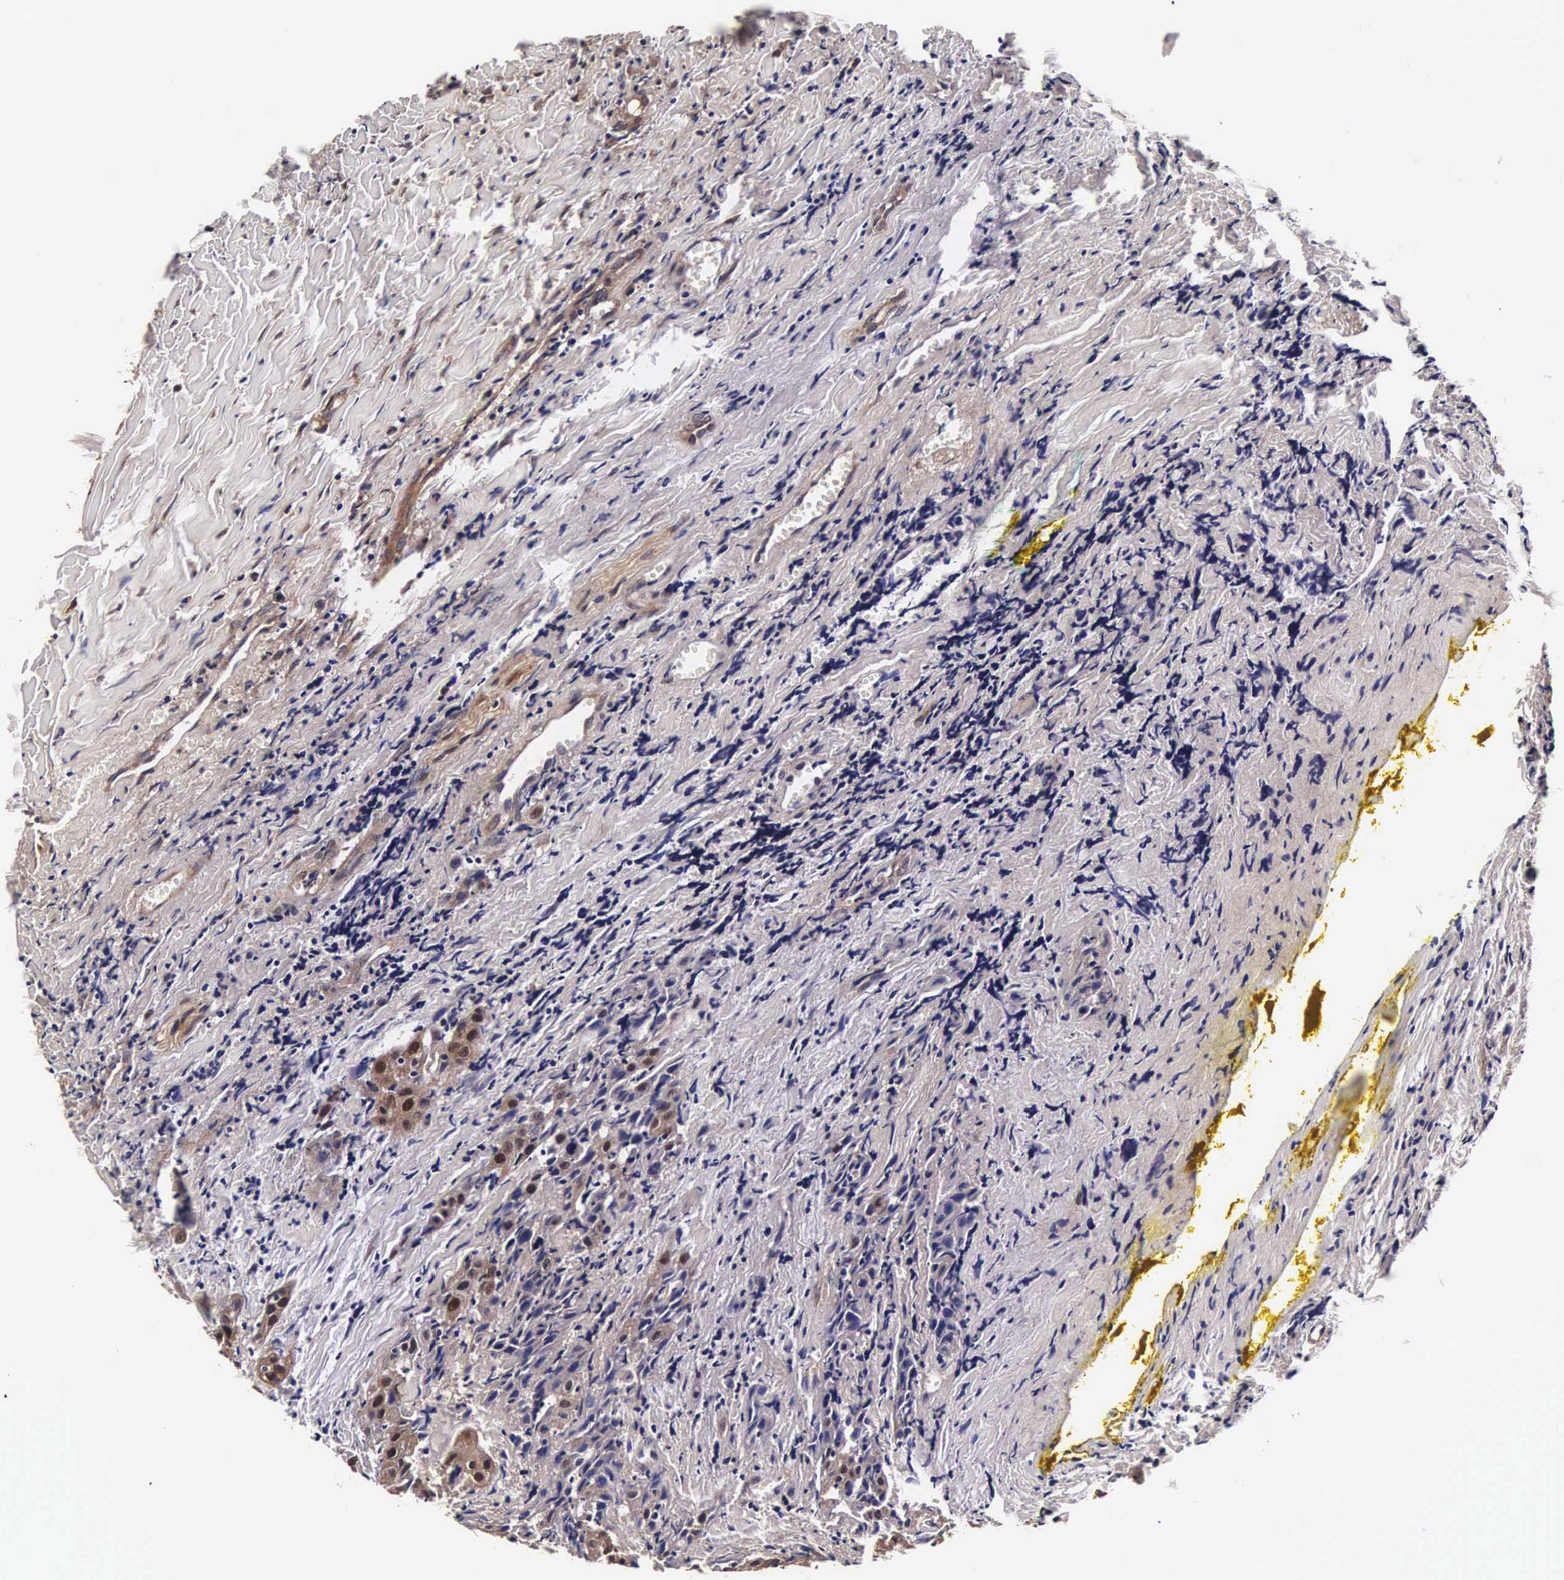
{"staining": {"intensity": "weak", "quantity": "25%-75%", "location": "cytoplasmic/membranous,nuclear"}, "tissue": "head and neck cancer", "cell_type": "Tumor cells", "image_type": "cancer", "snomed": [{"axis": "morphology", "description": "Squamous cell carcinoma, NOS"}, {"axis": "topography", "description": "Oral tissue"}, {"axis": "topography", "description": "Head-Neck"}], "caption": "Weak cytoplasmic/membranous and nuclear staining is identified in approximately 25%-75% of tumor cells in head and neck squamous cell carcinoma.", "gene": "TECPR2", "patient": {"sex": "female", "age": 82}}